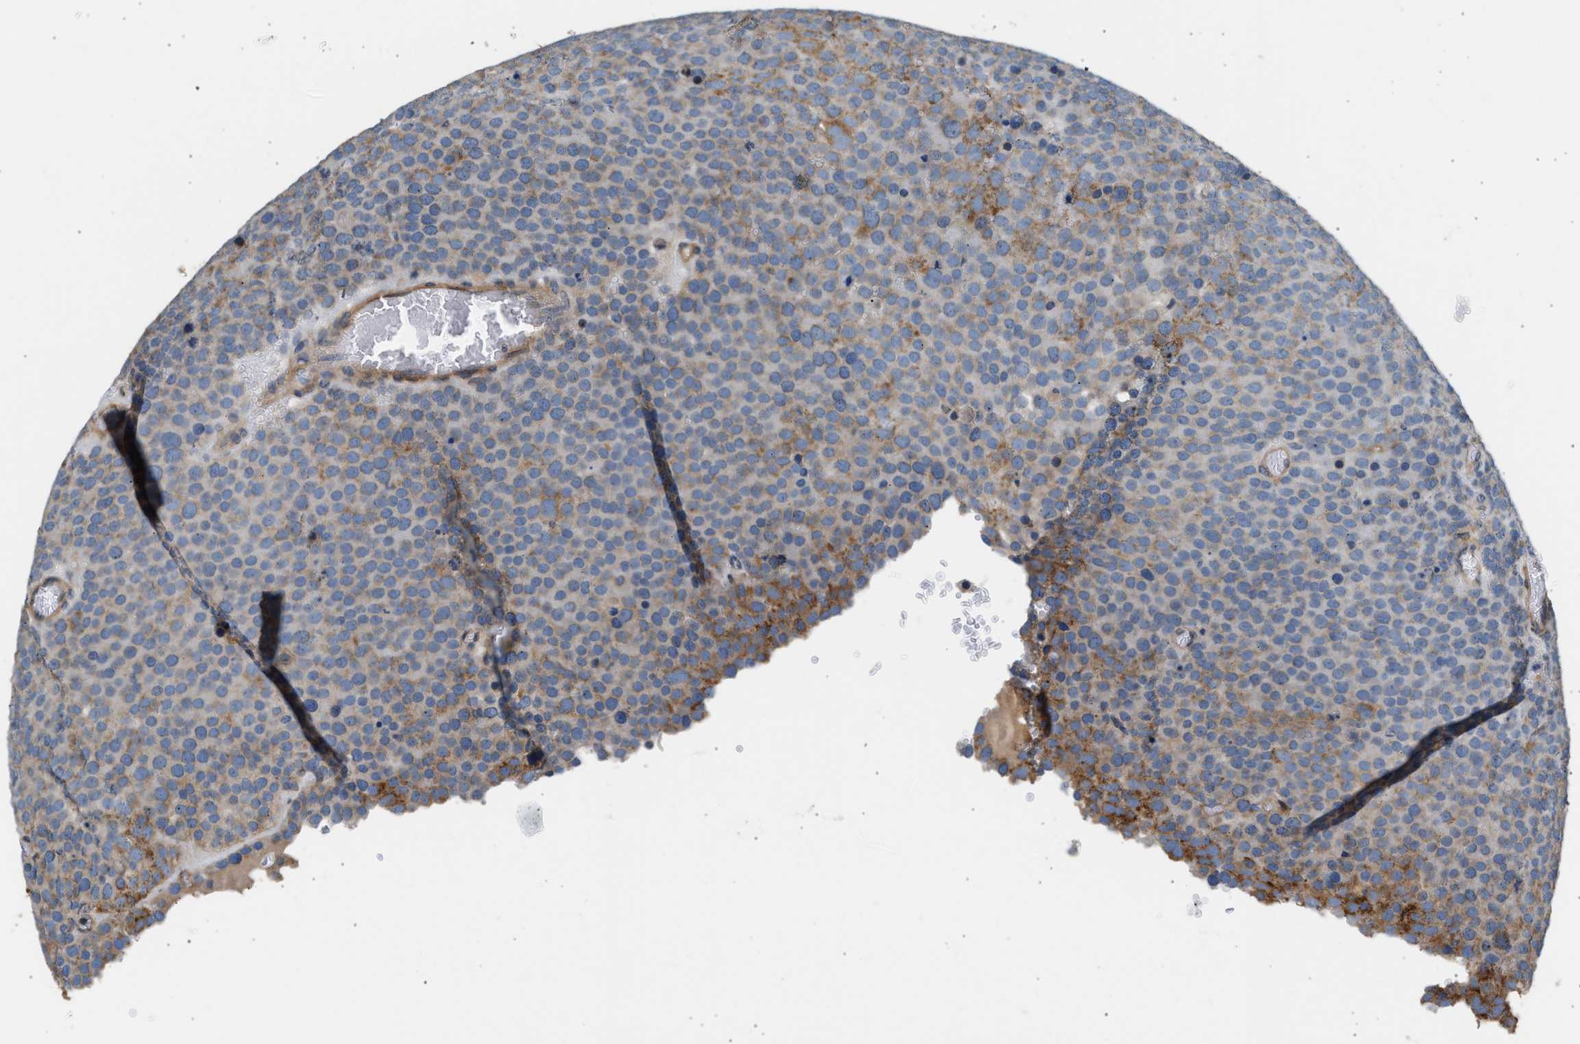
{"staining": {"intensity": "strong", "quantity": "<25%", "location": "cytoplasmic/membranous"}, "tissue": "testis cancer", "cell_type": "Tumor cells", "image_type": "cancer", "snomed": [{"axis": "morphology", "description": "Normal tissue, NOS"}, {"axis": "morphology", "description": "Seminoma, NOS"}, {"axis": "topography", "description": "Testis"}], "caption": "IHC image of neoplastic tissue: testis cancer (seminoma) stained using immunohistochemistry (IHC) exhibits medium levels of strong protein expression localized specifically in the cytoplasmic/membranous of tumor cells, appearing as a cytoplasmic/membranous brown color.", "gene": "WDR31", "patient": {"sex": "male", "age": 71}}